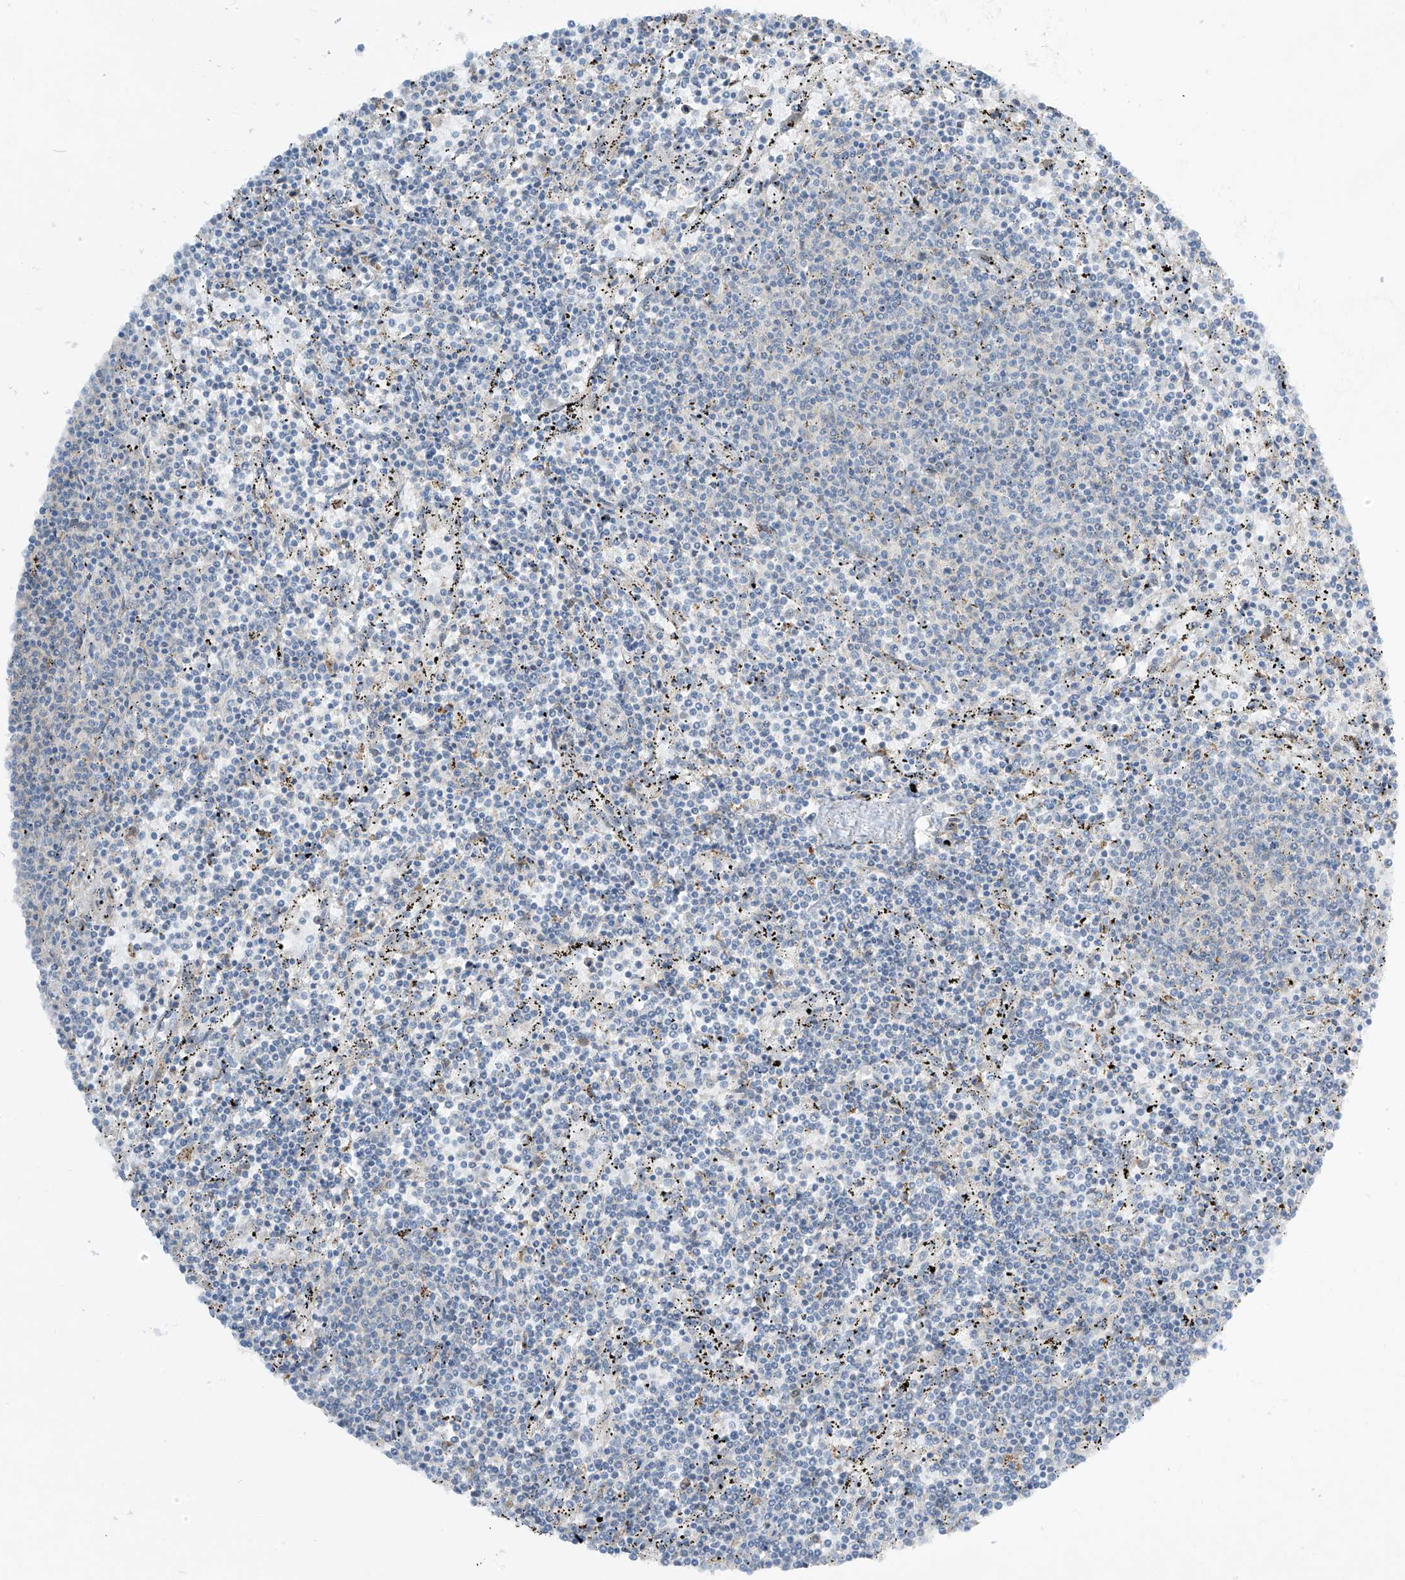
{"staining": {"intensity": "negative", "quantity": "none", "location": "none"}, "tissue": "lymphoma", "cell_type": "Tumor cells", "image_type": "cancer", "snomed": [{"axis": "morphology", "description": "Malignant lymphoma, non-Hodgkin's type, Low grade"}, {"axis": "topography", "description": "Spleen"}], "caption": "Immunohistochemistry (IHC) photomicrograph of human lymphoma stained for a protein (brown), which exhibits no positivity in tumor cells. (DAB immunohistochemistry visualized using brightfield microscopy, high magnification).", "gene": "PM20D2", "patient": {"sex": "female", "age": 50}}